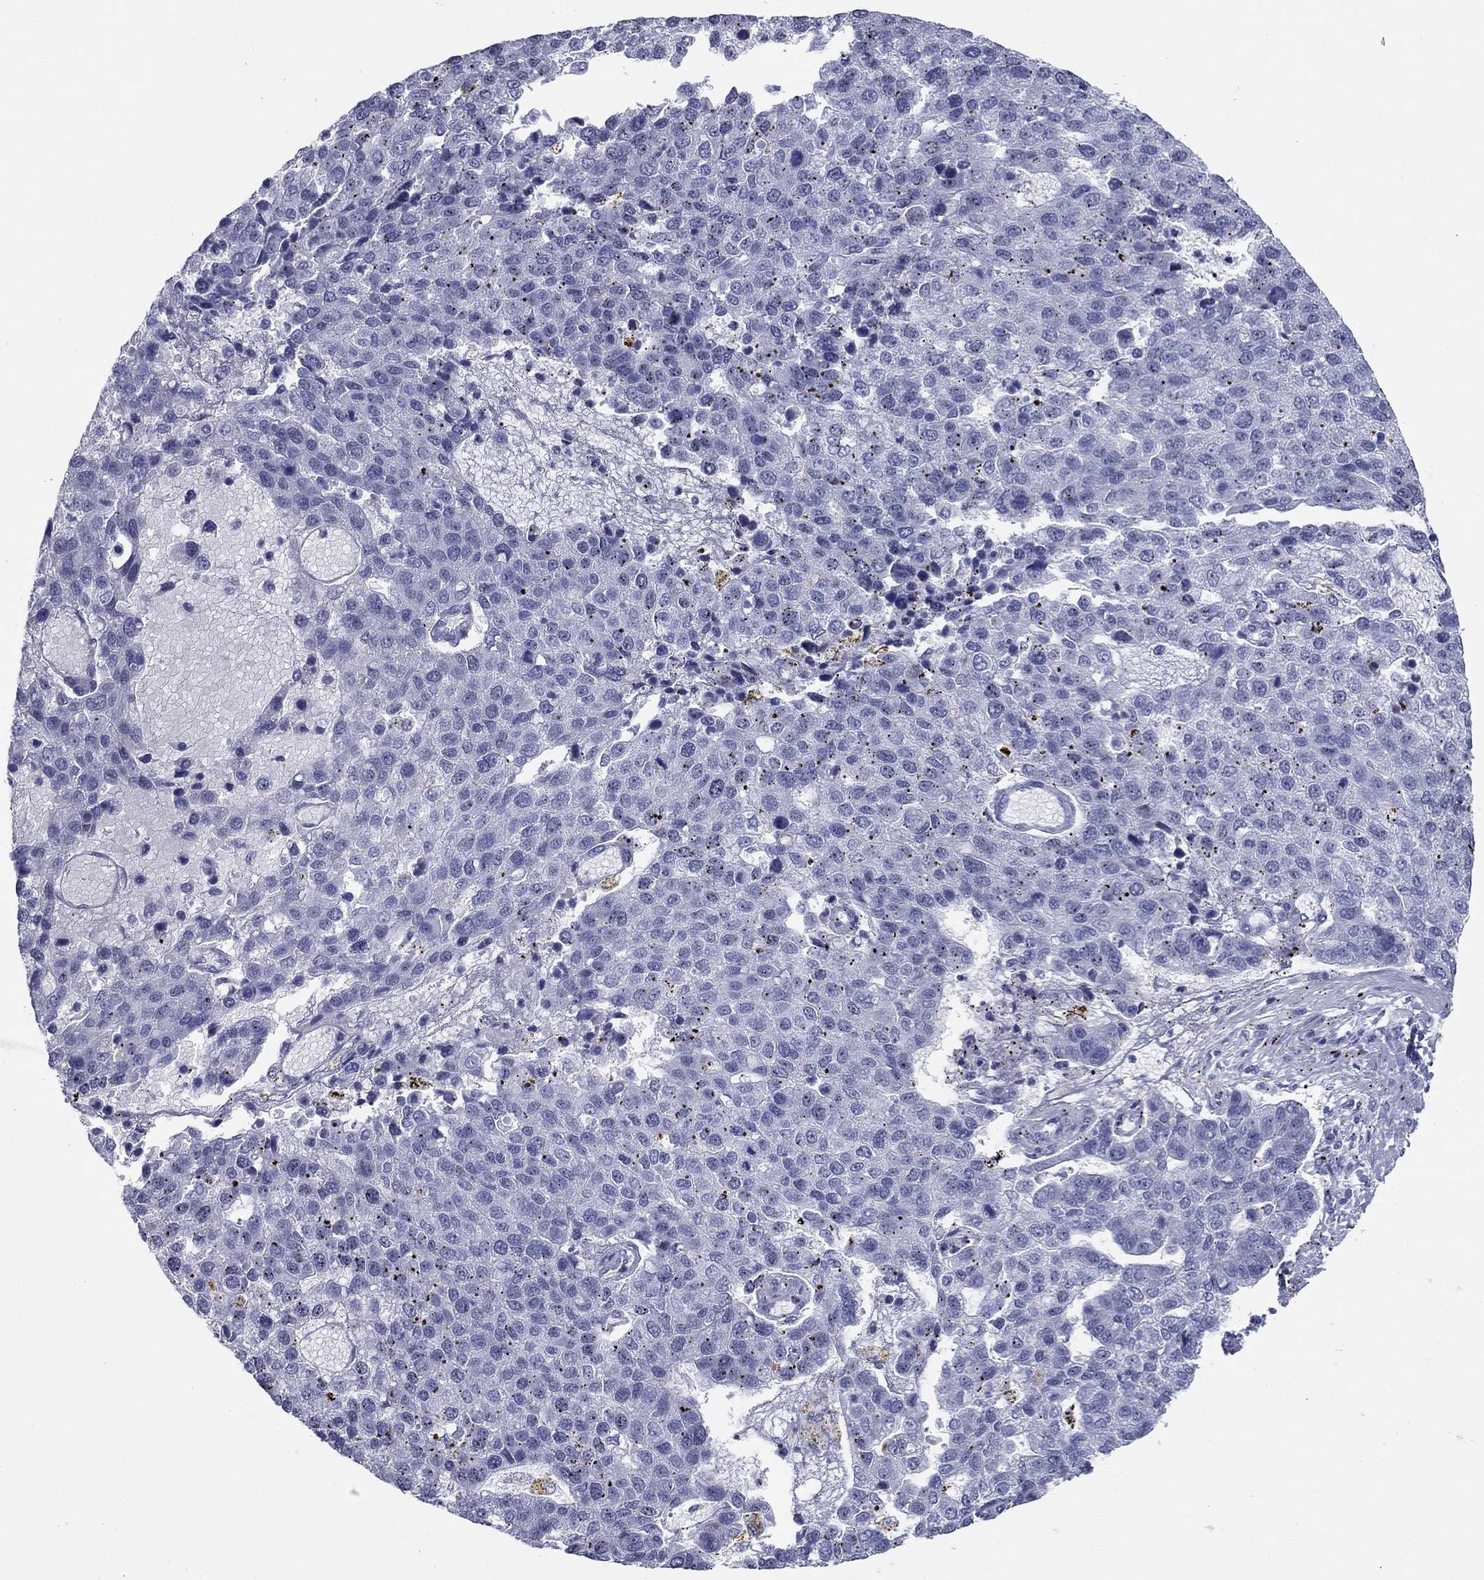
{"staining": {"intensity": "negative", "quantity": "none", "location": "none"}, "tissue": "pancreatic cancer", "cell_type": "Tumor cells", "image_type": "cancer", "snomed": [{"axis": "morphology", "description": "Adenocarcinoma, NOS"}, {"axis": "topography", "description": "Pancreas"}], "caption": "Immunohistochemistry (IHC) photomicrograph of neoplastic tissue: human pancreatic cancer stained with DAB shows no significant protein expression in tumor cells.", "gene": "ZP2", "patient": {"sex": "female", "age": 61}}